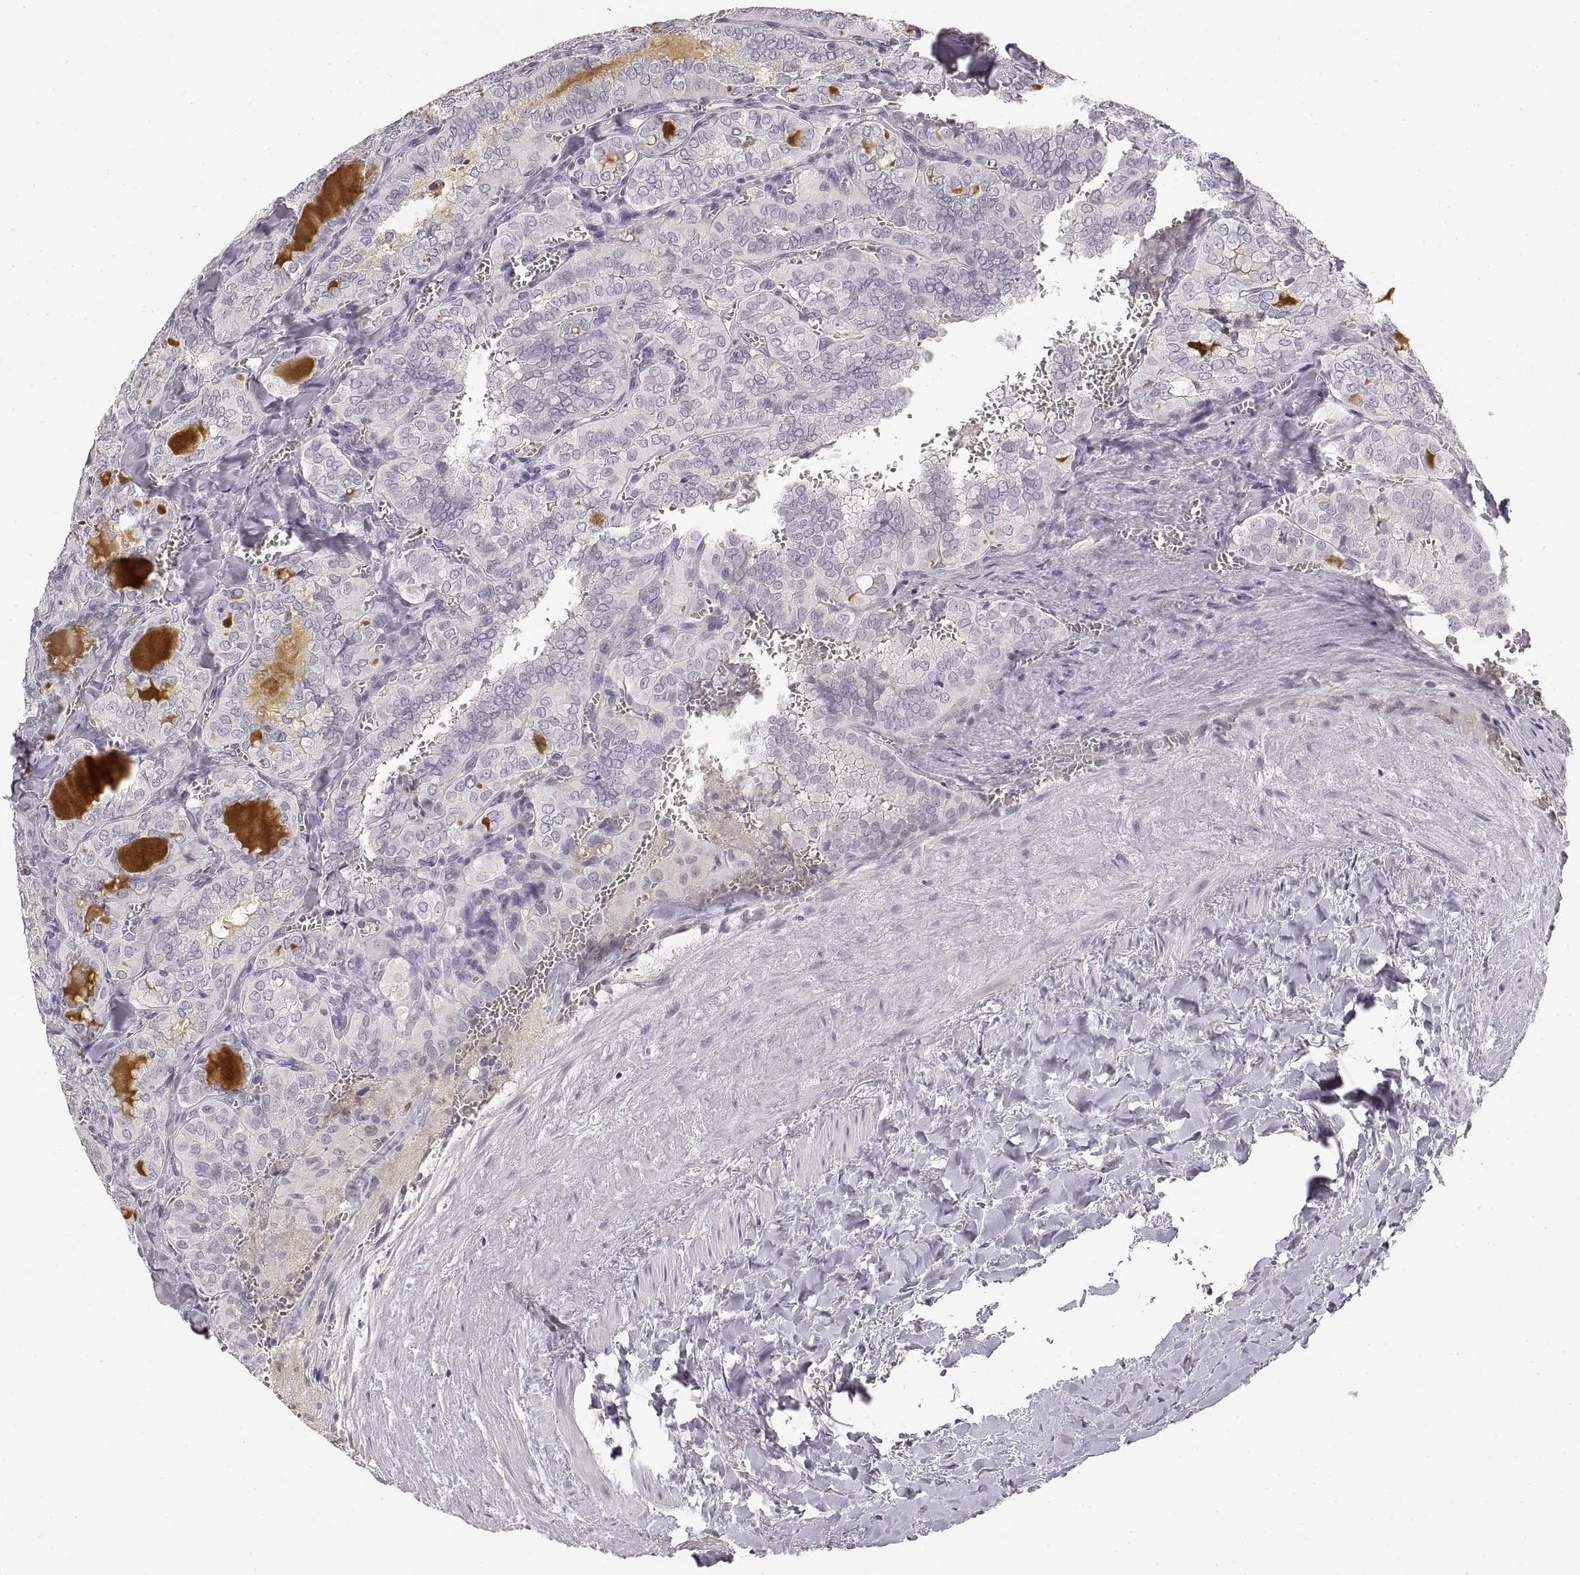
{"staining": {"intensity": "negative", "quantity": "none", "location": "none"}, "tissue": "thyroid cancer", "cell_type": "Tumor cells", "image_type": "cancer", "snomed": [{"axis": "morphology", "description": "Papillary adenocarcinoma, NOS"}, {"axis": "topography", "description": "Thyroid gland"}], "caption": "Immunohistochemistry (IHC) of human thyroid cancer (papillary adenocarcinoma) exhibits no staining in tumor cells. The staining is performed using DAB (3,3'-diaminobenzidine) brown chromogen with nuclei counter-stained in using hematoxylin.", "gene": "RUNDC3A", "patient": {"sex": "female", "age": 41}}